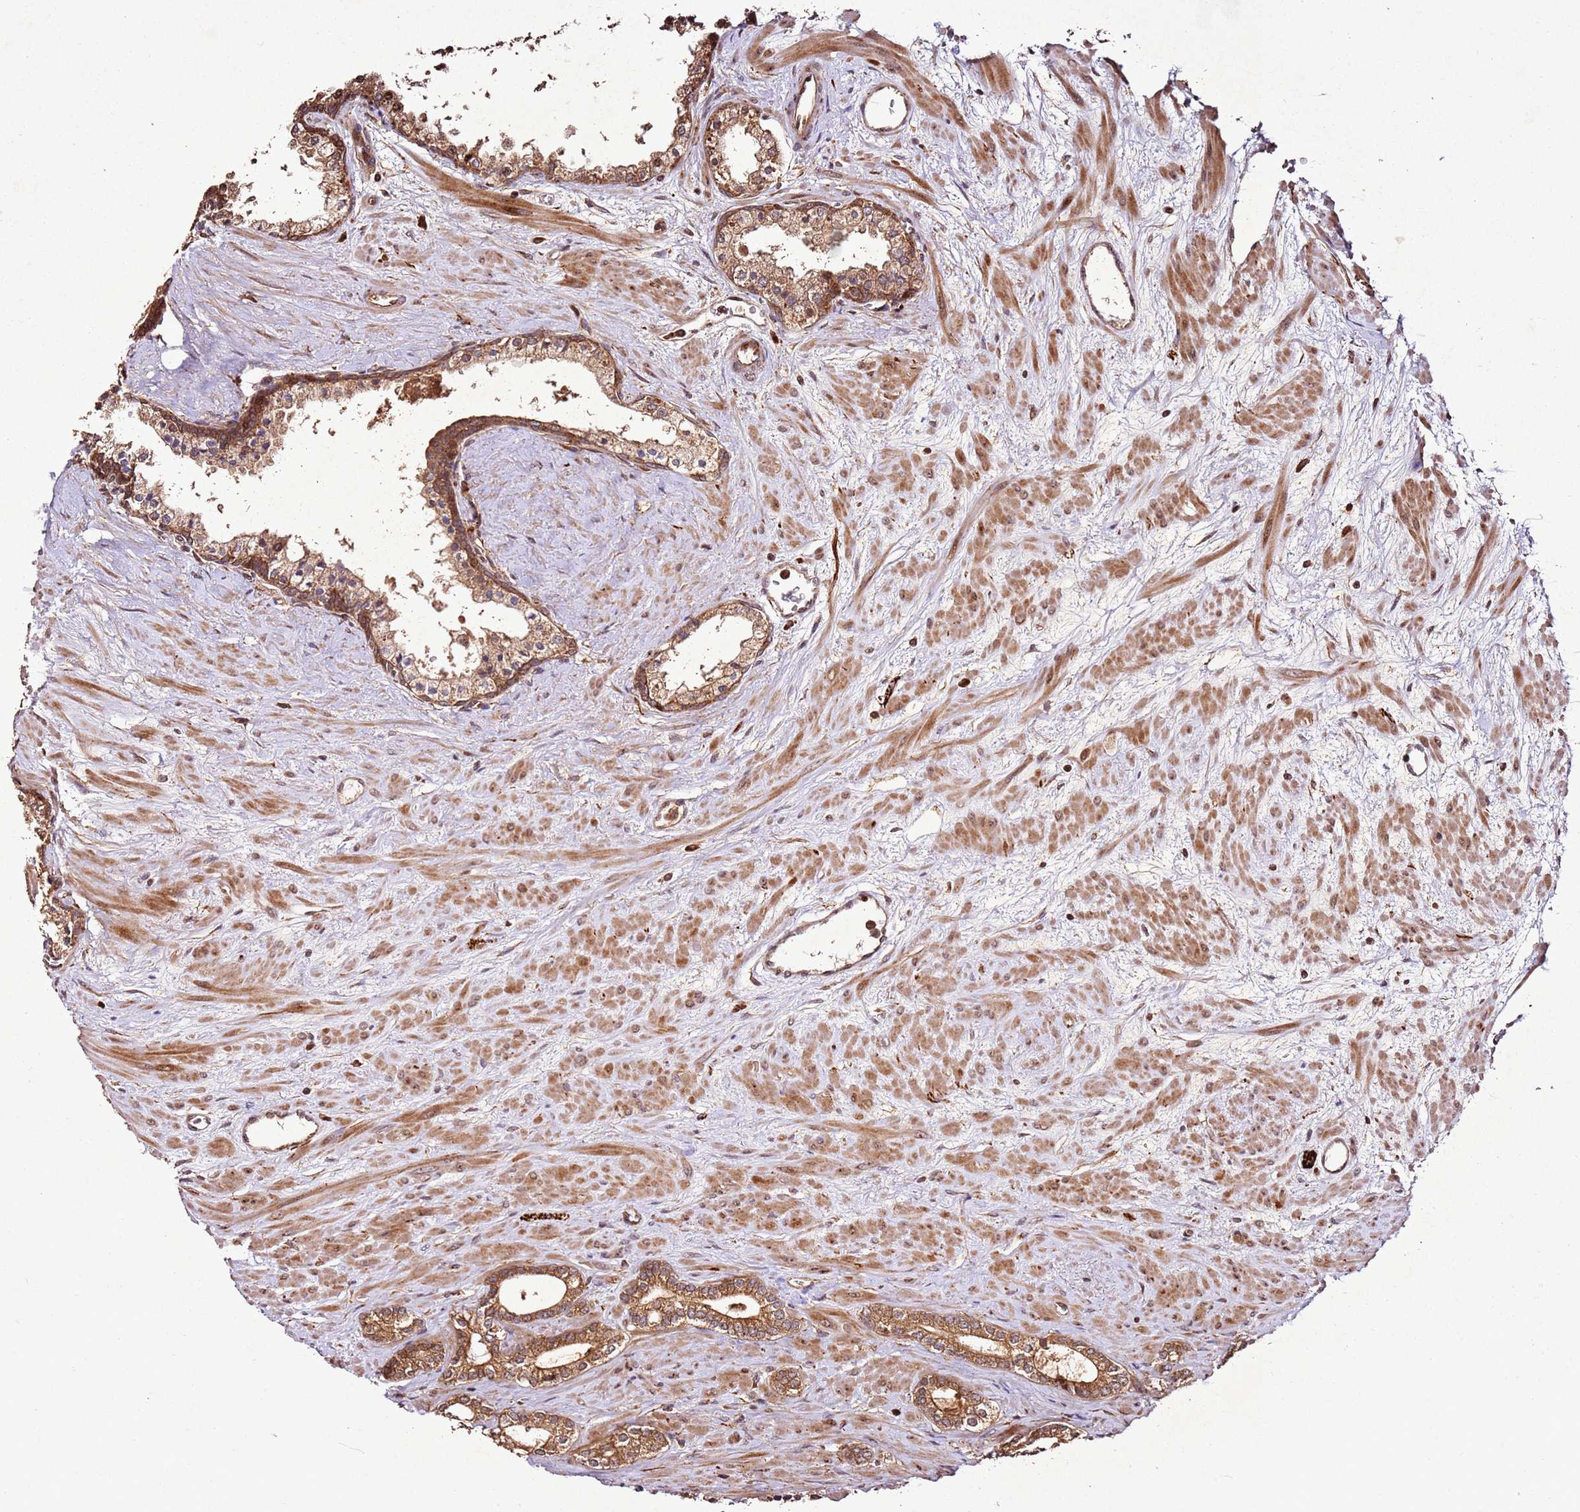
{"staining": {"intensity": "moderate", "quantity": ">75%", "location": "cytoplasmic/membranous"}, "tissue": "prostate cancer", "cell_type": "Tumor cells", "image_type": "cancer", "snomed": [{"axis": "morphology", "description": "Adenocarcinoma, High grade"}, {"axis": "topography", "description": "Prostate"}], "caption": "IHC (DAB) staining of human prostate high-grade adenocarcinoma displays moderate cytoplasmic/membranous protein expression in about >75% of tumor cells.", "gene": "PTMA", "patient": {"sex": "male", "age": 64}}